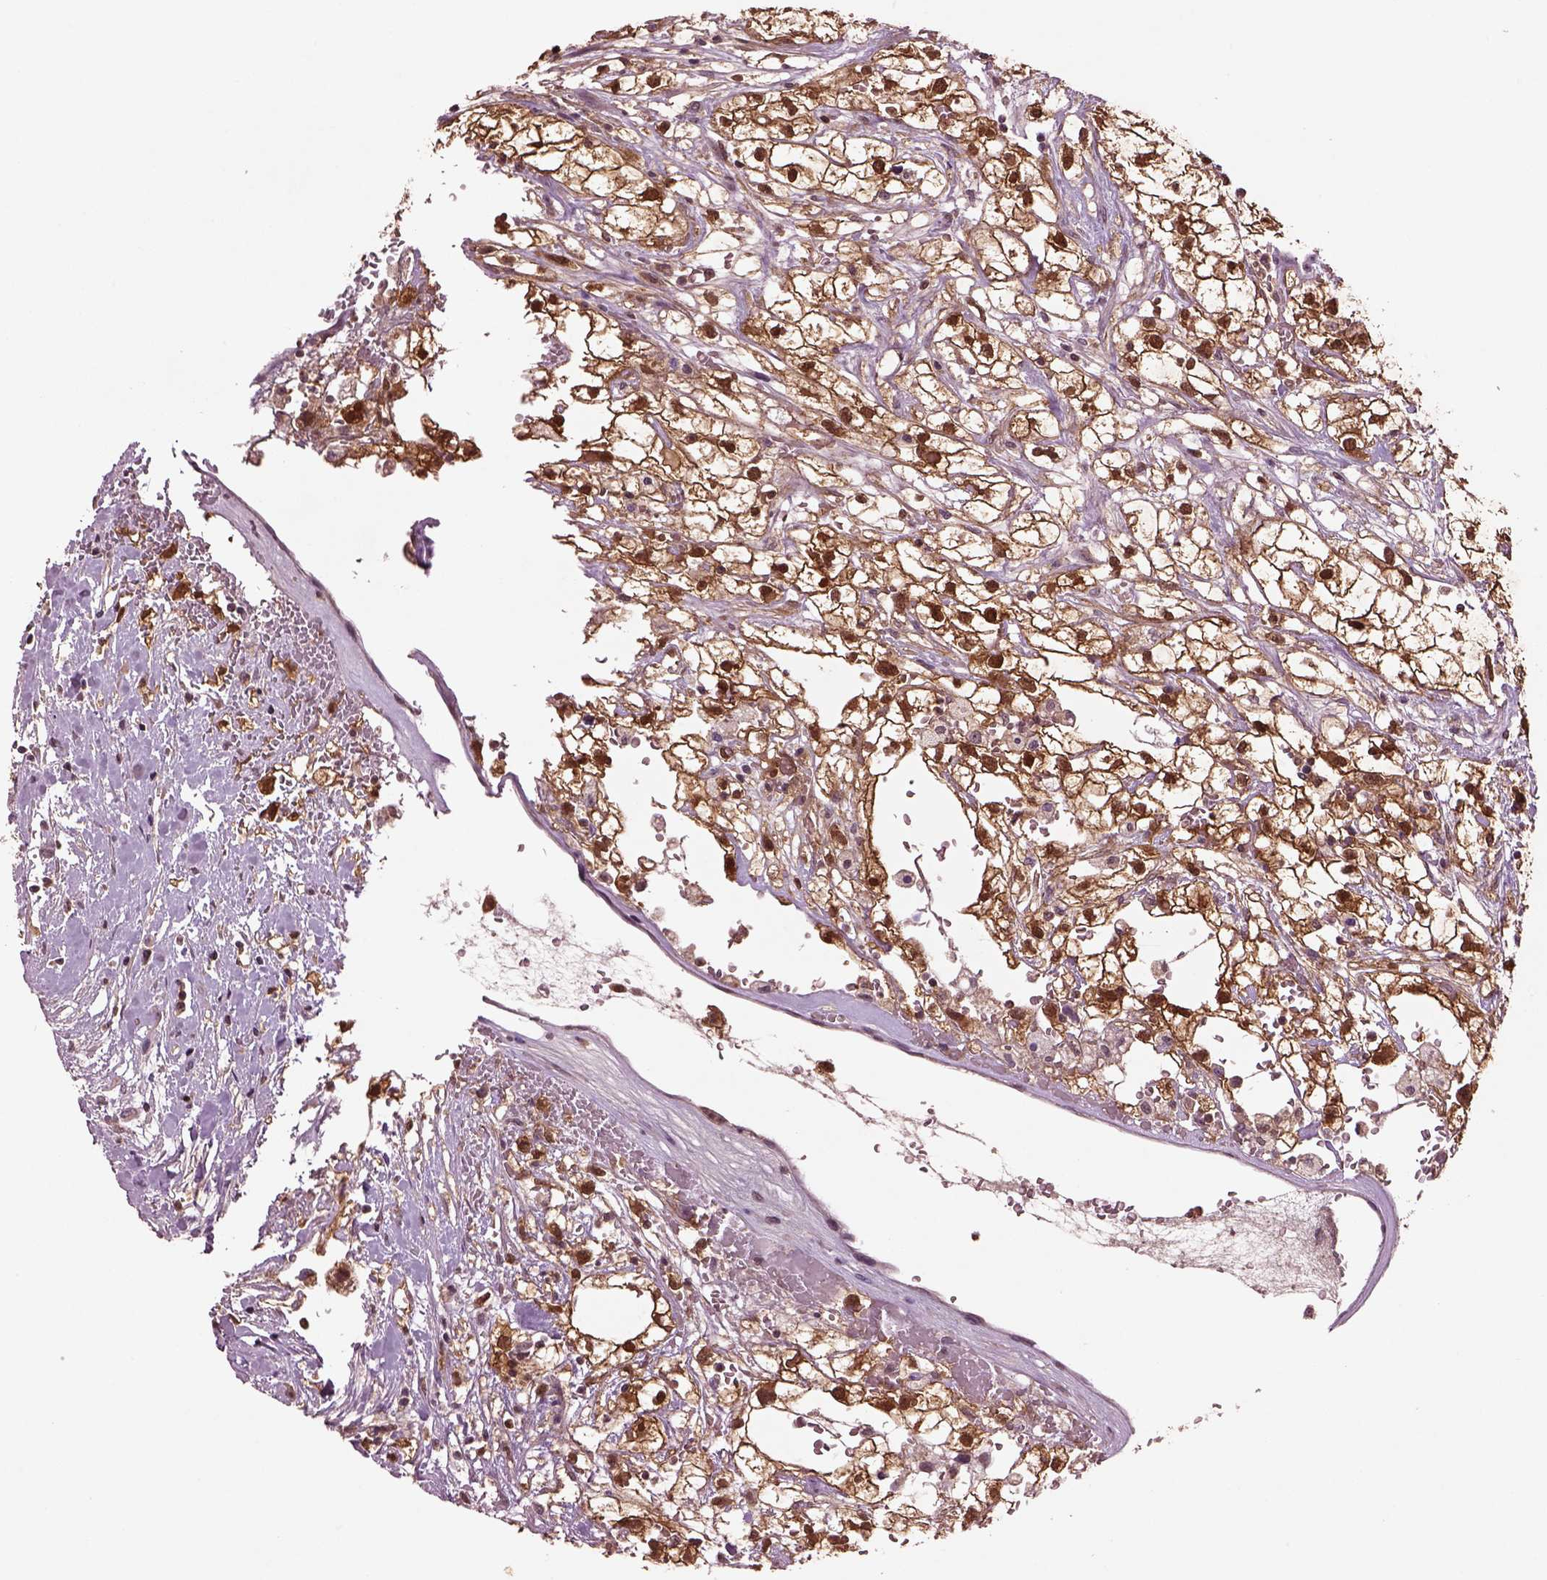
{"staining": {"intensity": "strong", "quantity": ">75%", "location": "cytoplasmic/membranous,nuclear"}, "tissue": "renal cancer", "cell_type": "Tumor cells", "image_type": "cancer", "snomed": [{"axis": "morphology", "description": "Adenocarcinoma, NOS"}, {"axis": "topography", "description": "Kidney"}], "caption": "Approximately >75% of tumor cells in adenocarcinoma (renal) demonstrate strong cytoplasmic/membranous and nuclear protein expression as visualized by brown immunohistochemical staining.", "gene": "MDP1", "patient": {"sex": "male", "age": 59}}